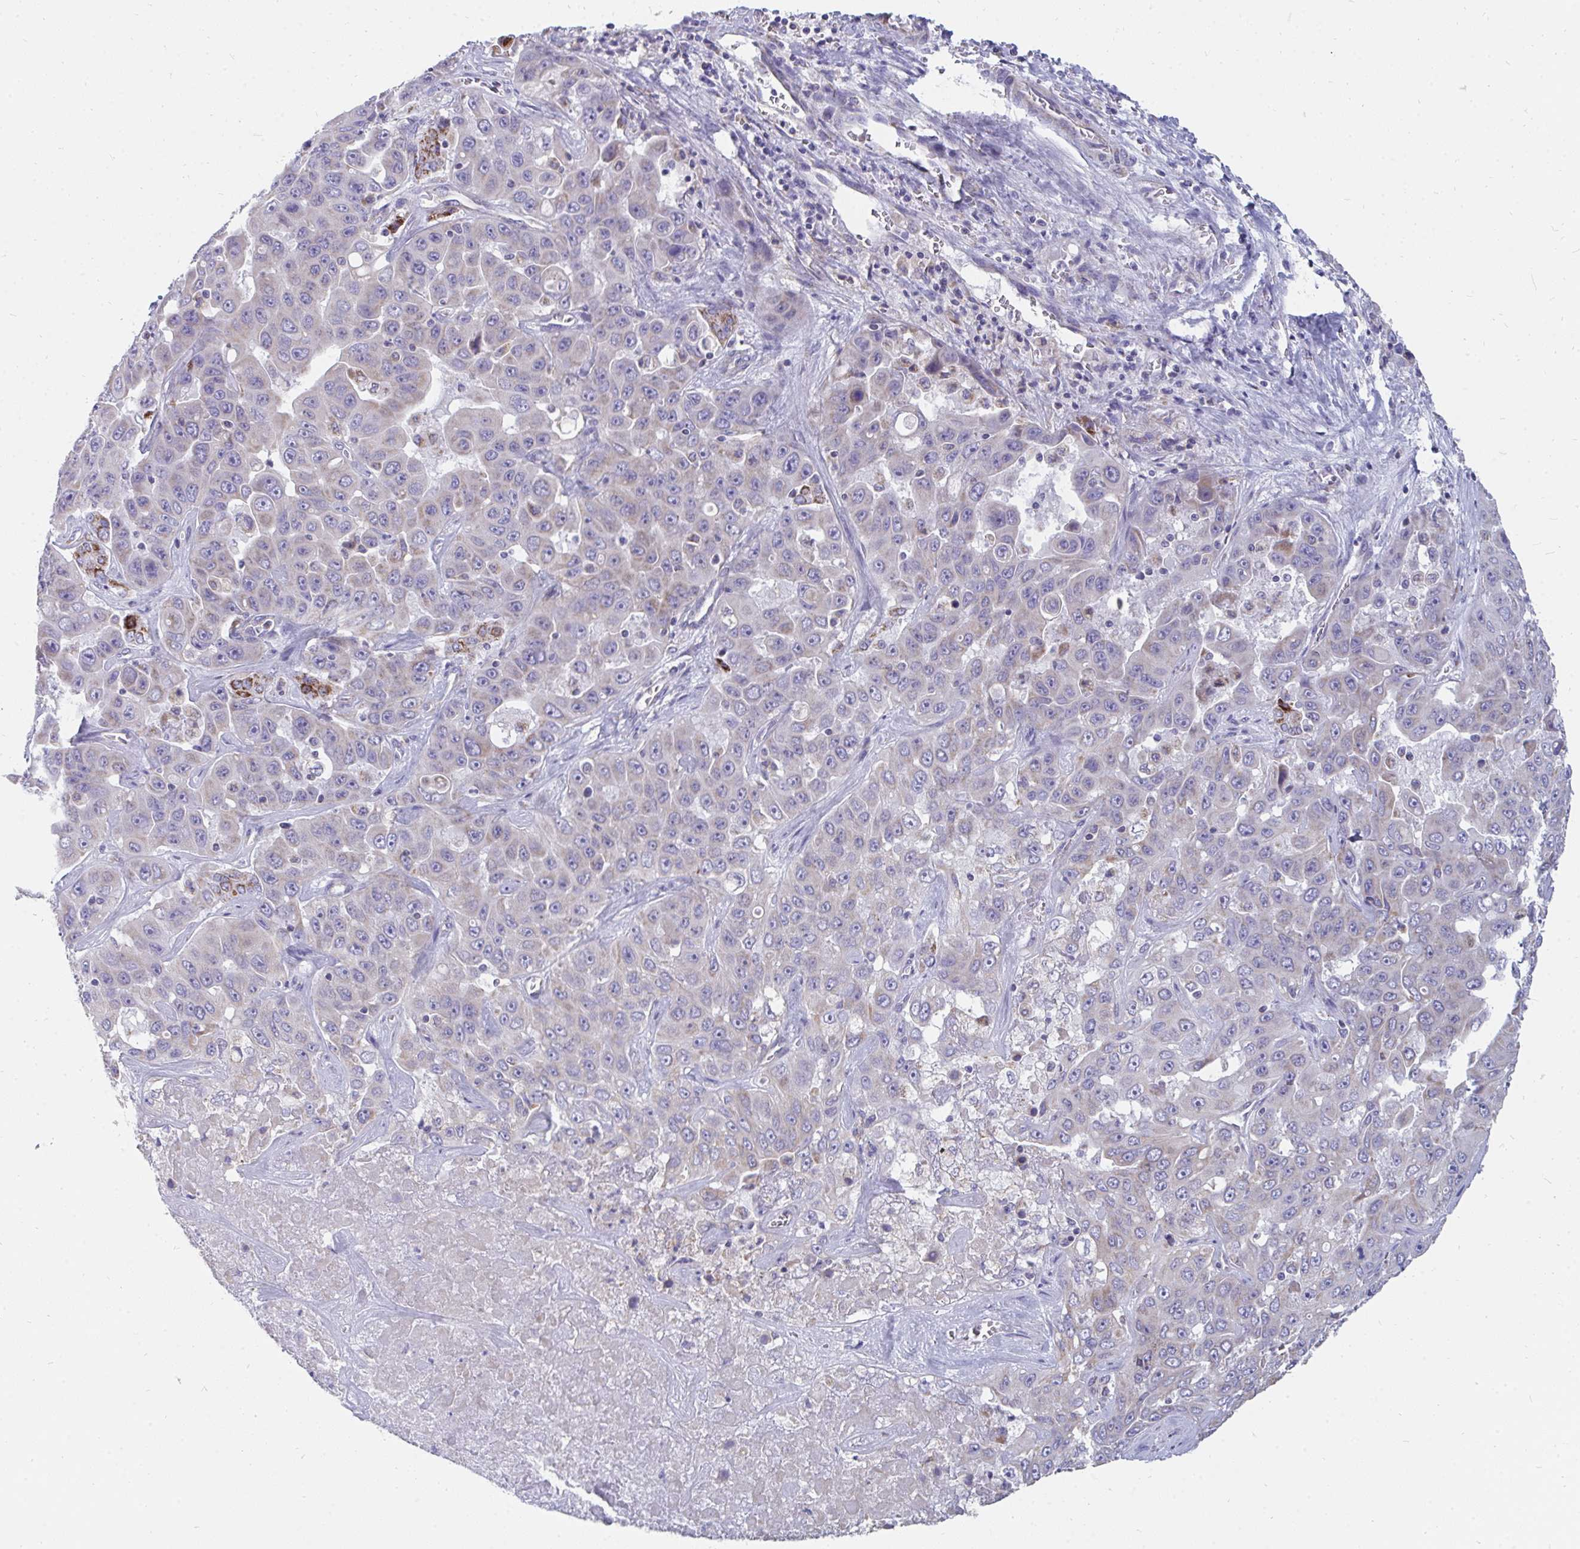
{"staining": {"intensity": "weak", "quantity": "<25%", "location": "cytoplasmic/membranous"}, "tissue": "liver cancer", "cell_type": "Tumor cells", "image_type": "cancer", "snomed": [{"axis": "morphology", "description": "Cholangiocarcinoma"}, {"axis": "topography", "description": "Liver"}], "caption": "Cholangiocarcinoma (liver) was stained to show a protein in brown. There is no significant positivity in tumor cells. The staining was performed using DAB (3,3'-diaminobenzidine) to visualize the protein expression in brown, while the nuclei were stained in blue with hematoxylin (Magnification: 20x).", "gene": "PC", "patient": {"sex": "female", "age": 52}}